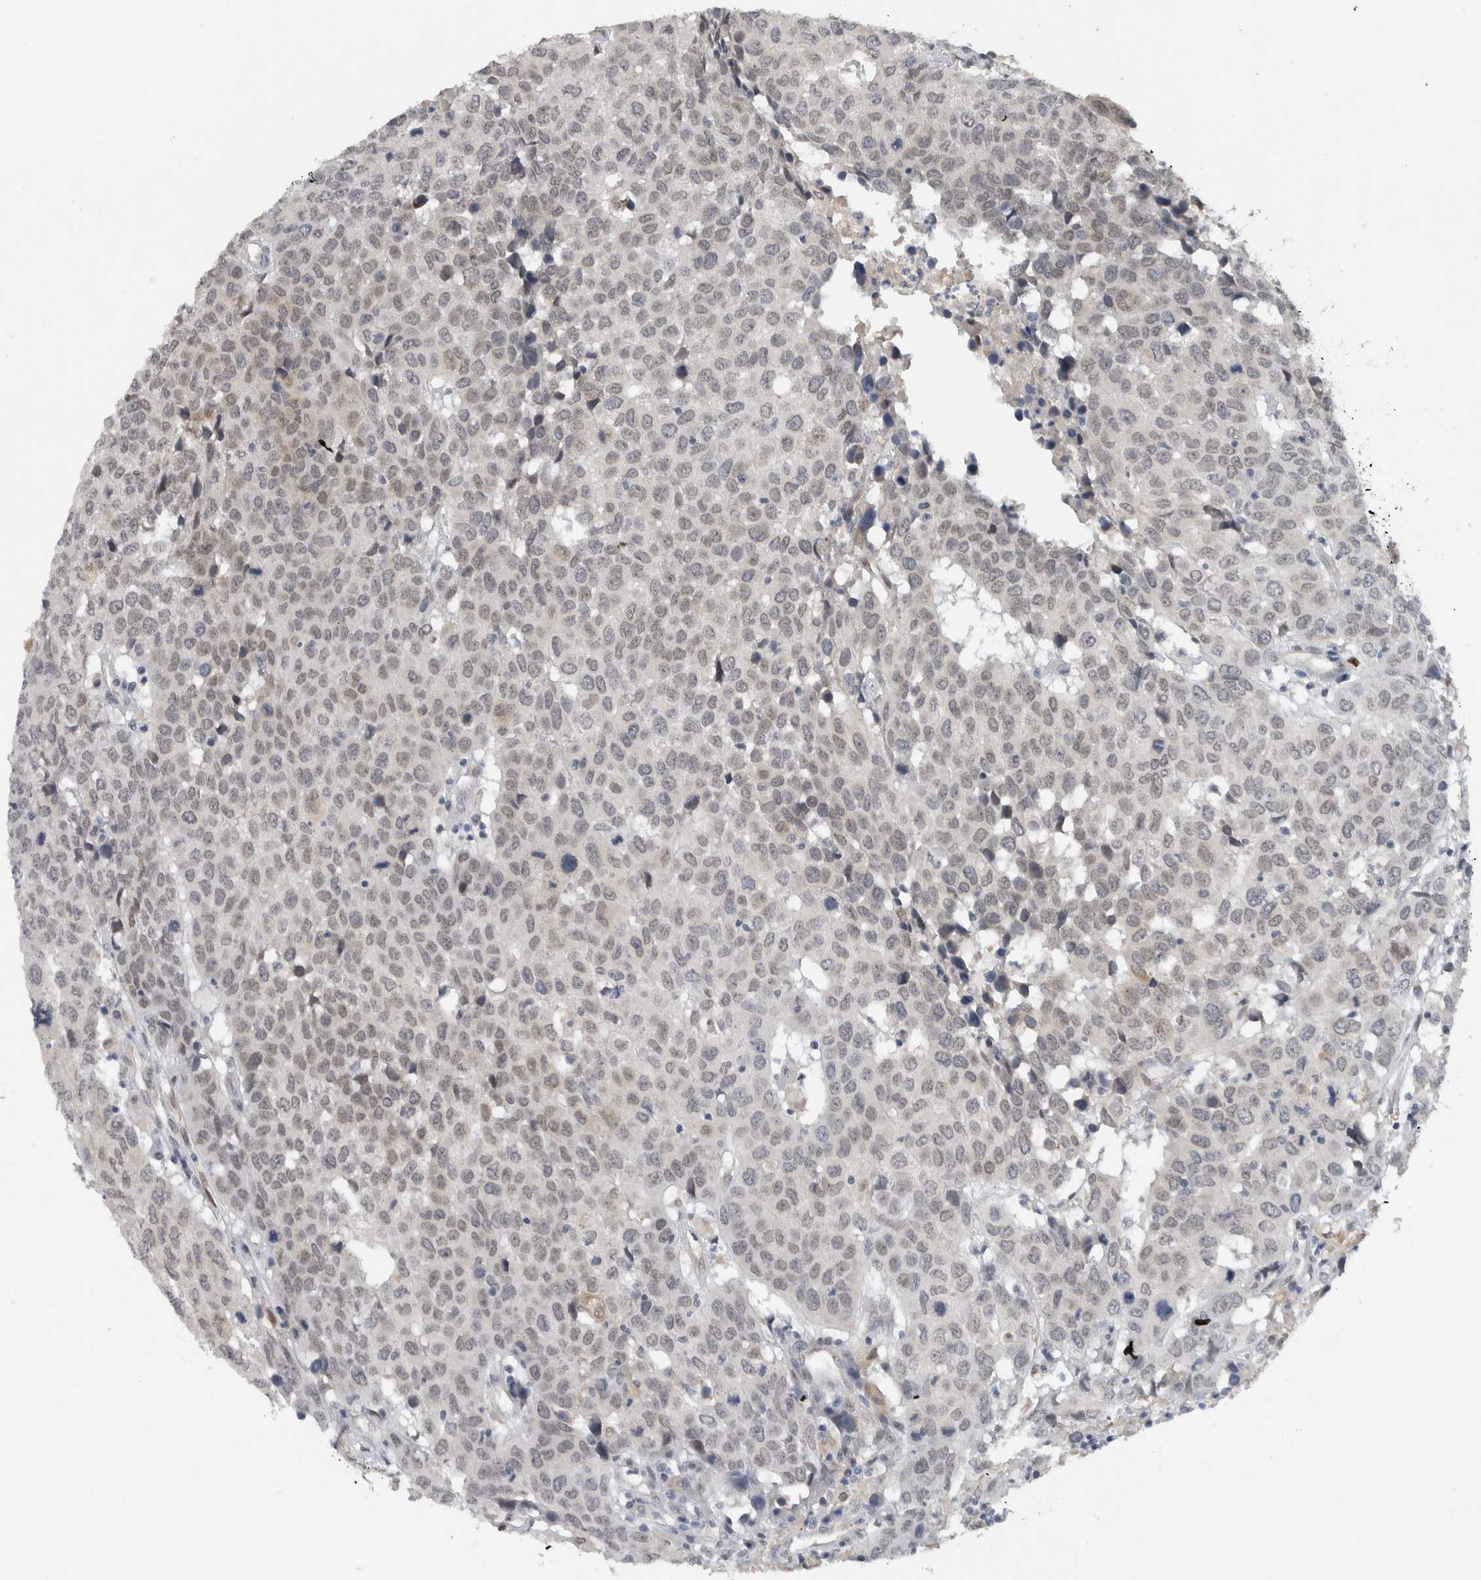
{"staining": {"intensity": "weak", "quantity": "<25%", "location": "nuclear"}, "tissue": "head and neck cancer", "cell_type": "Tumor cells", "image_type": "cancer", "snomed": [{"axis": "morphology", "description": "Squamous cell carcinoma, NOS"}, {"axis": "topography", "description": "Head-Neck"}], "caption": "IHC micrograph of human head and neck cancer (squamous cell carcinoma) stained for a protein (brown), which demonstrates no positivity in tumor cells.", "gene": "PRXL2A", "patient": {"sex": "male", "age": 66}}